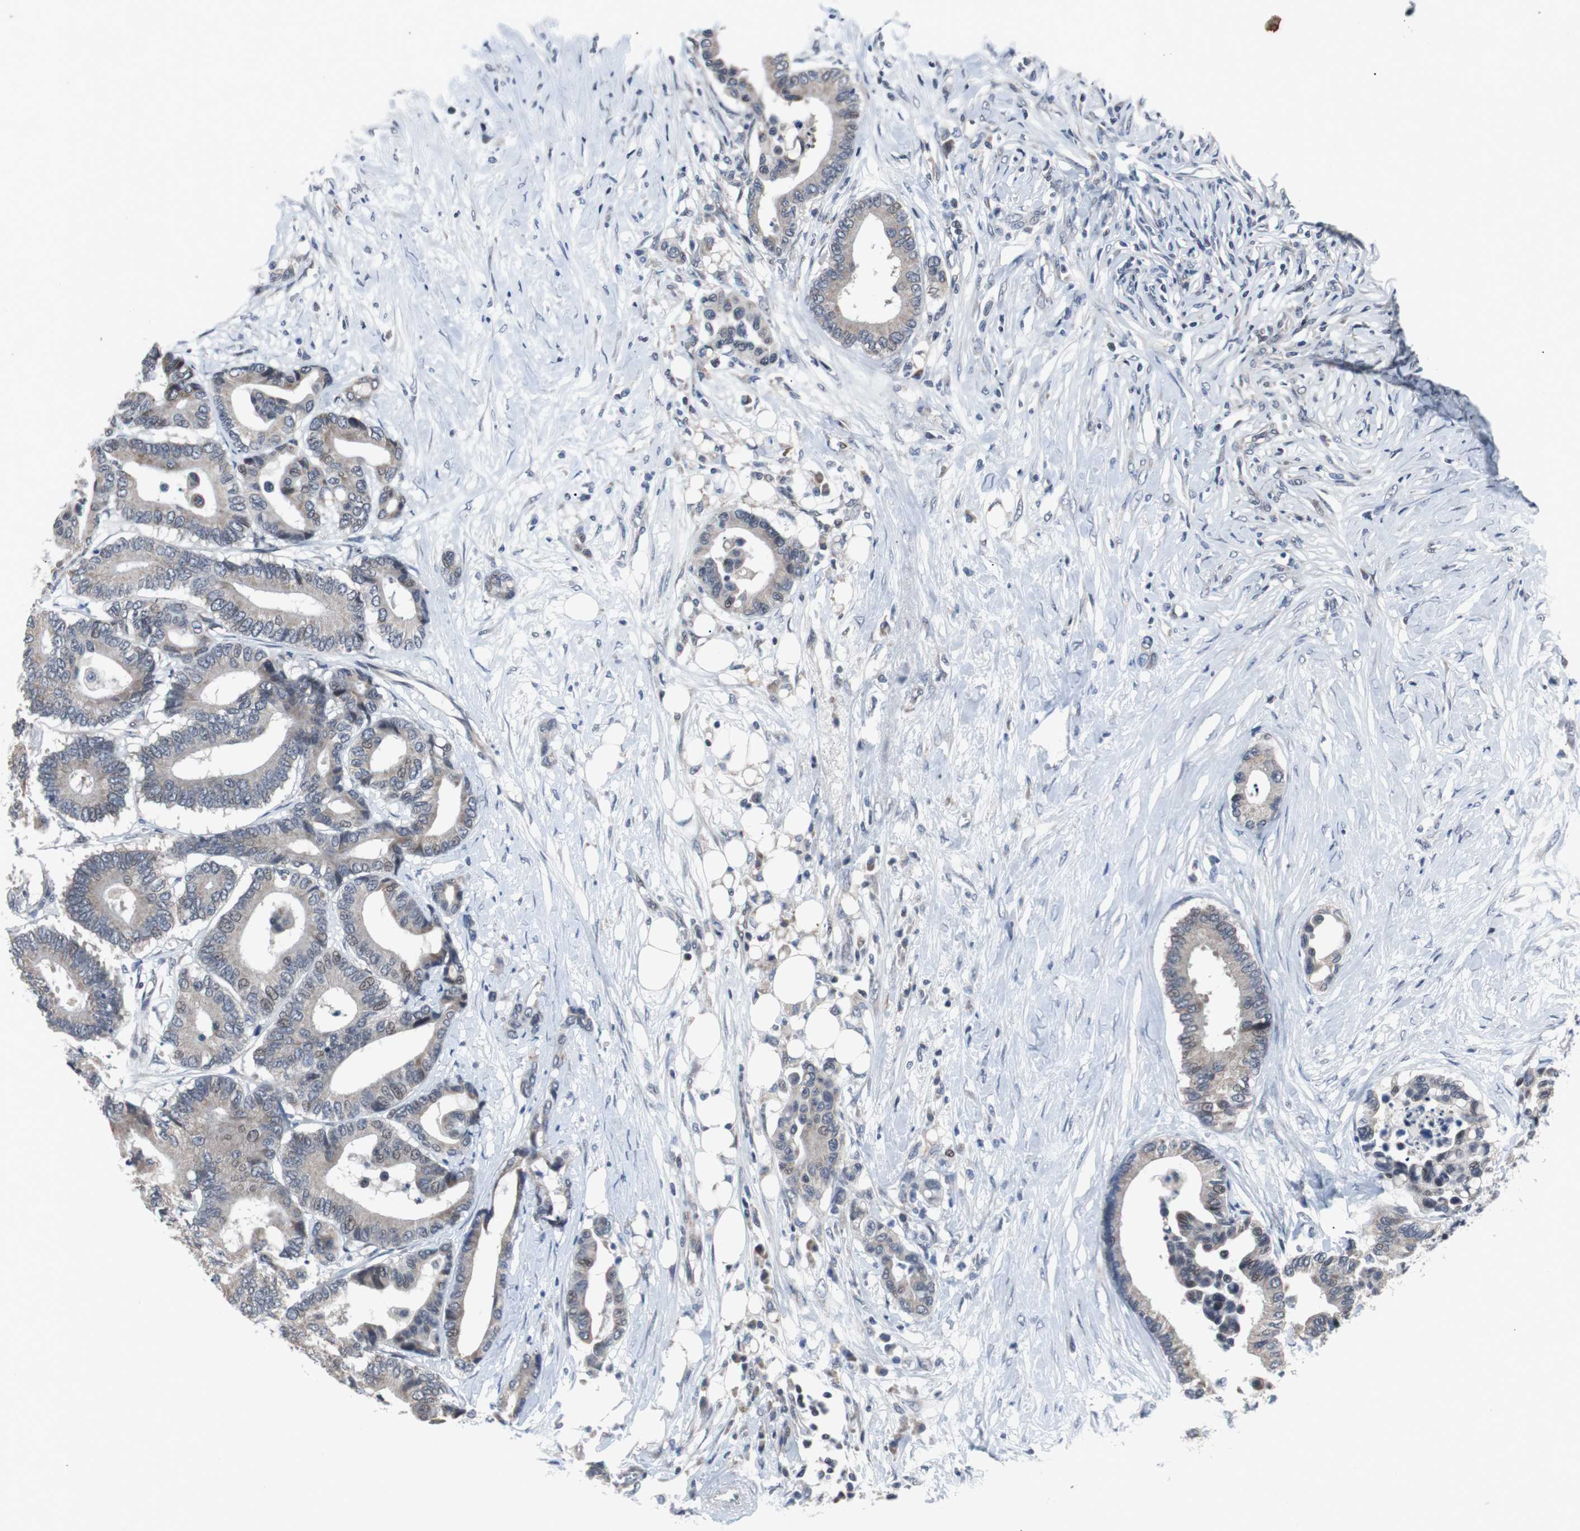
{"staining": {"intensity": "weak", "quantity": "<25%", "location": "cytoplasmic/membranous"}, "tissue": "colorectal cancer", "cell_type": "Tumor cells", "image_type": "cancer", "snomed": [{"axis": "morphology", "description": "Normal tissue, NOS"}, {"axis": "morphology", "description": "Adenocarcinoma, NOS"}, {"axis": "topography", "description": "Colon"}], "caption": "There is no significant expression in tumor cells of colorectal adenocarcinoma.", "gene": "TP63", "patient": {"sex": "male", "age": 82}}